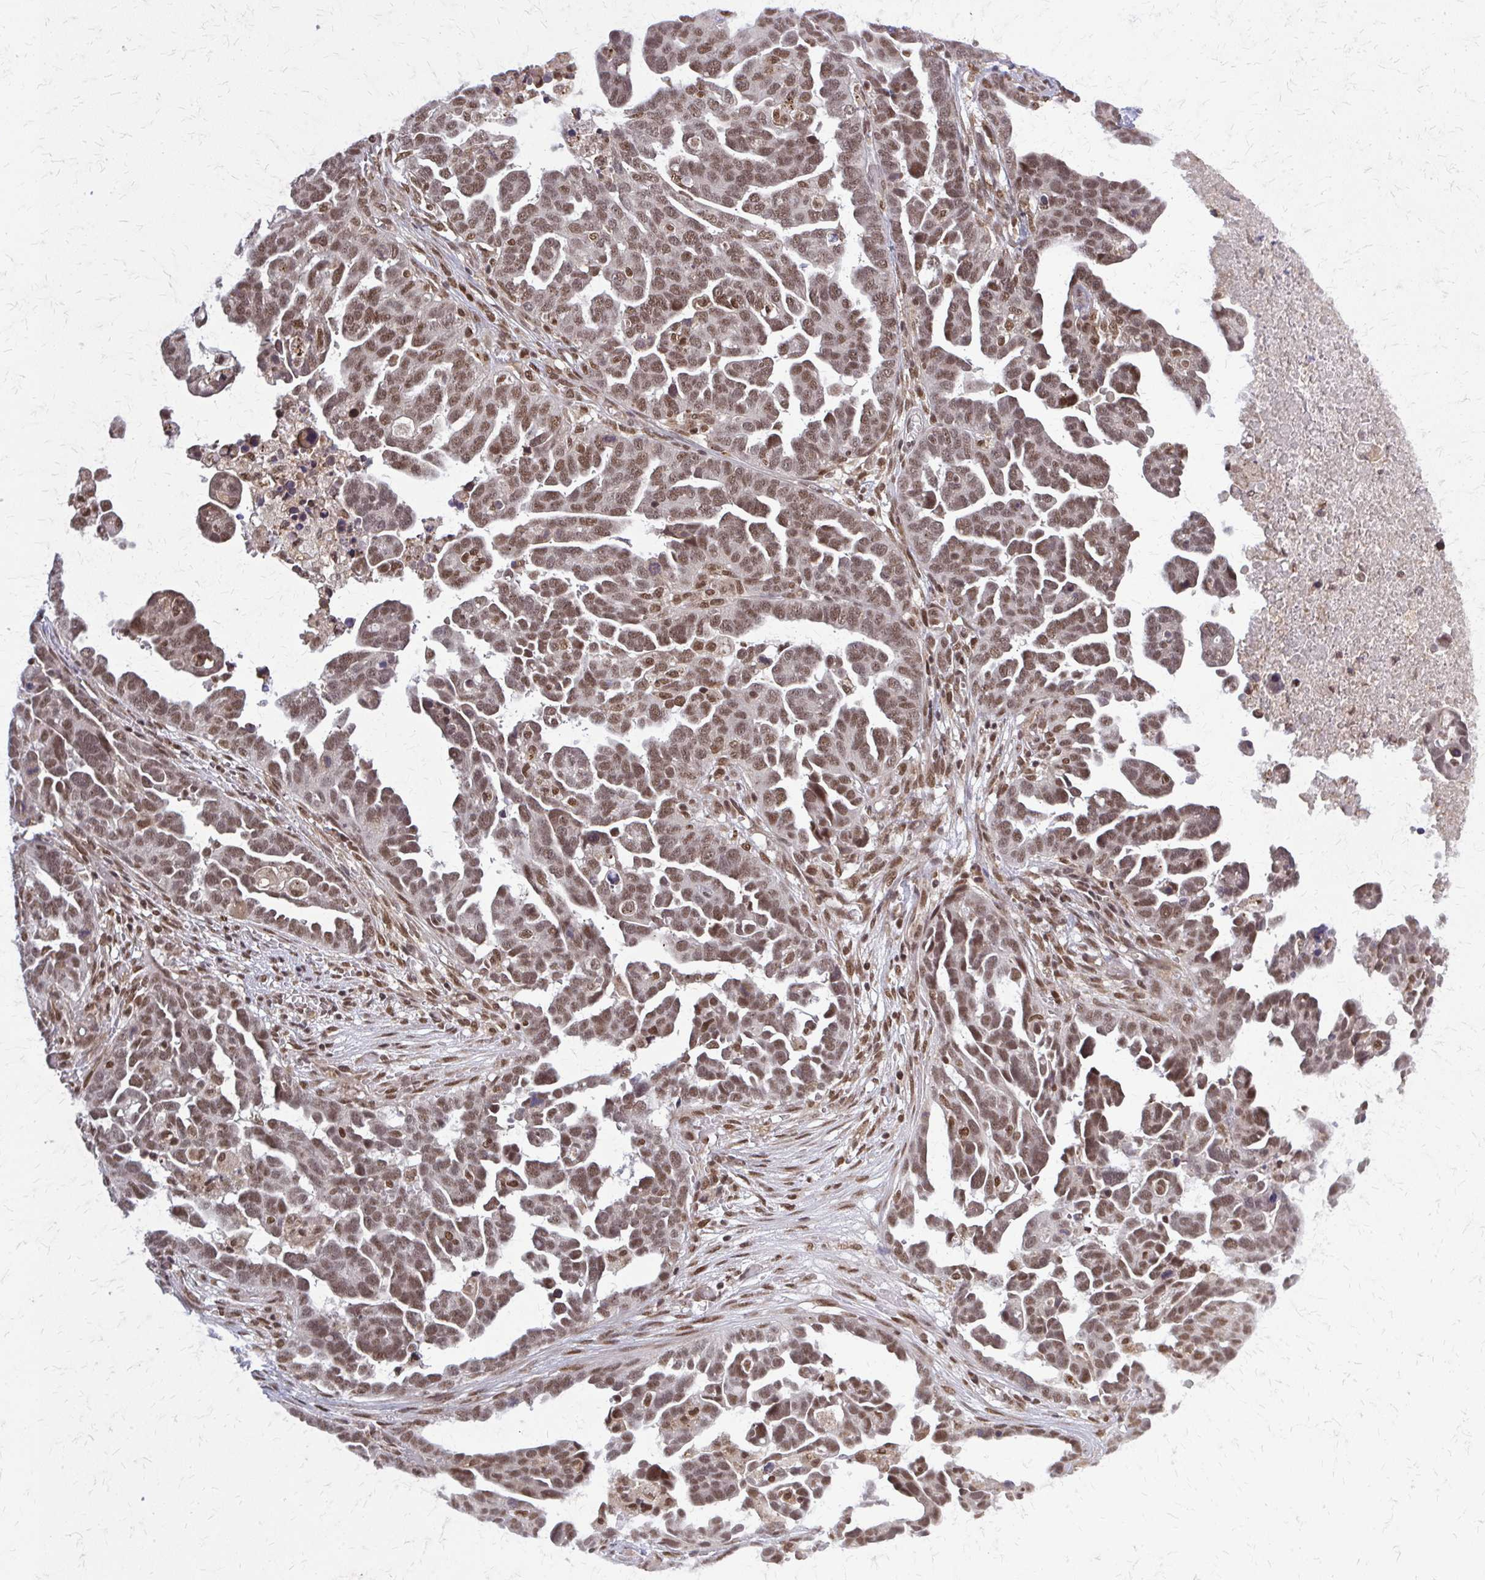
{"staining": {"intensity": "moderate", "quantity": ">75%", "location": "nuclear"}, "tissue": "ovarian cancer", "cell_type": "Tumor cells", "image_type": "cancer", "snomed": [{"axis": "morphology", "description": "Cystadenocarcinoma, serous, NOS"}, {"axis": "topography", "description": "Ovary"}], "caption": "The immunohistochemical stain shows moderate nuclear expression in tumor cells of ovarian serous cystadenocarcinoma tissue.", "gene": "HDAC3", "patient": {"sex": "female", "age": 54}}